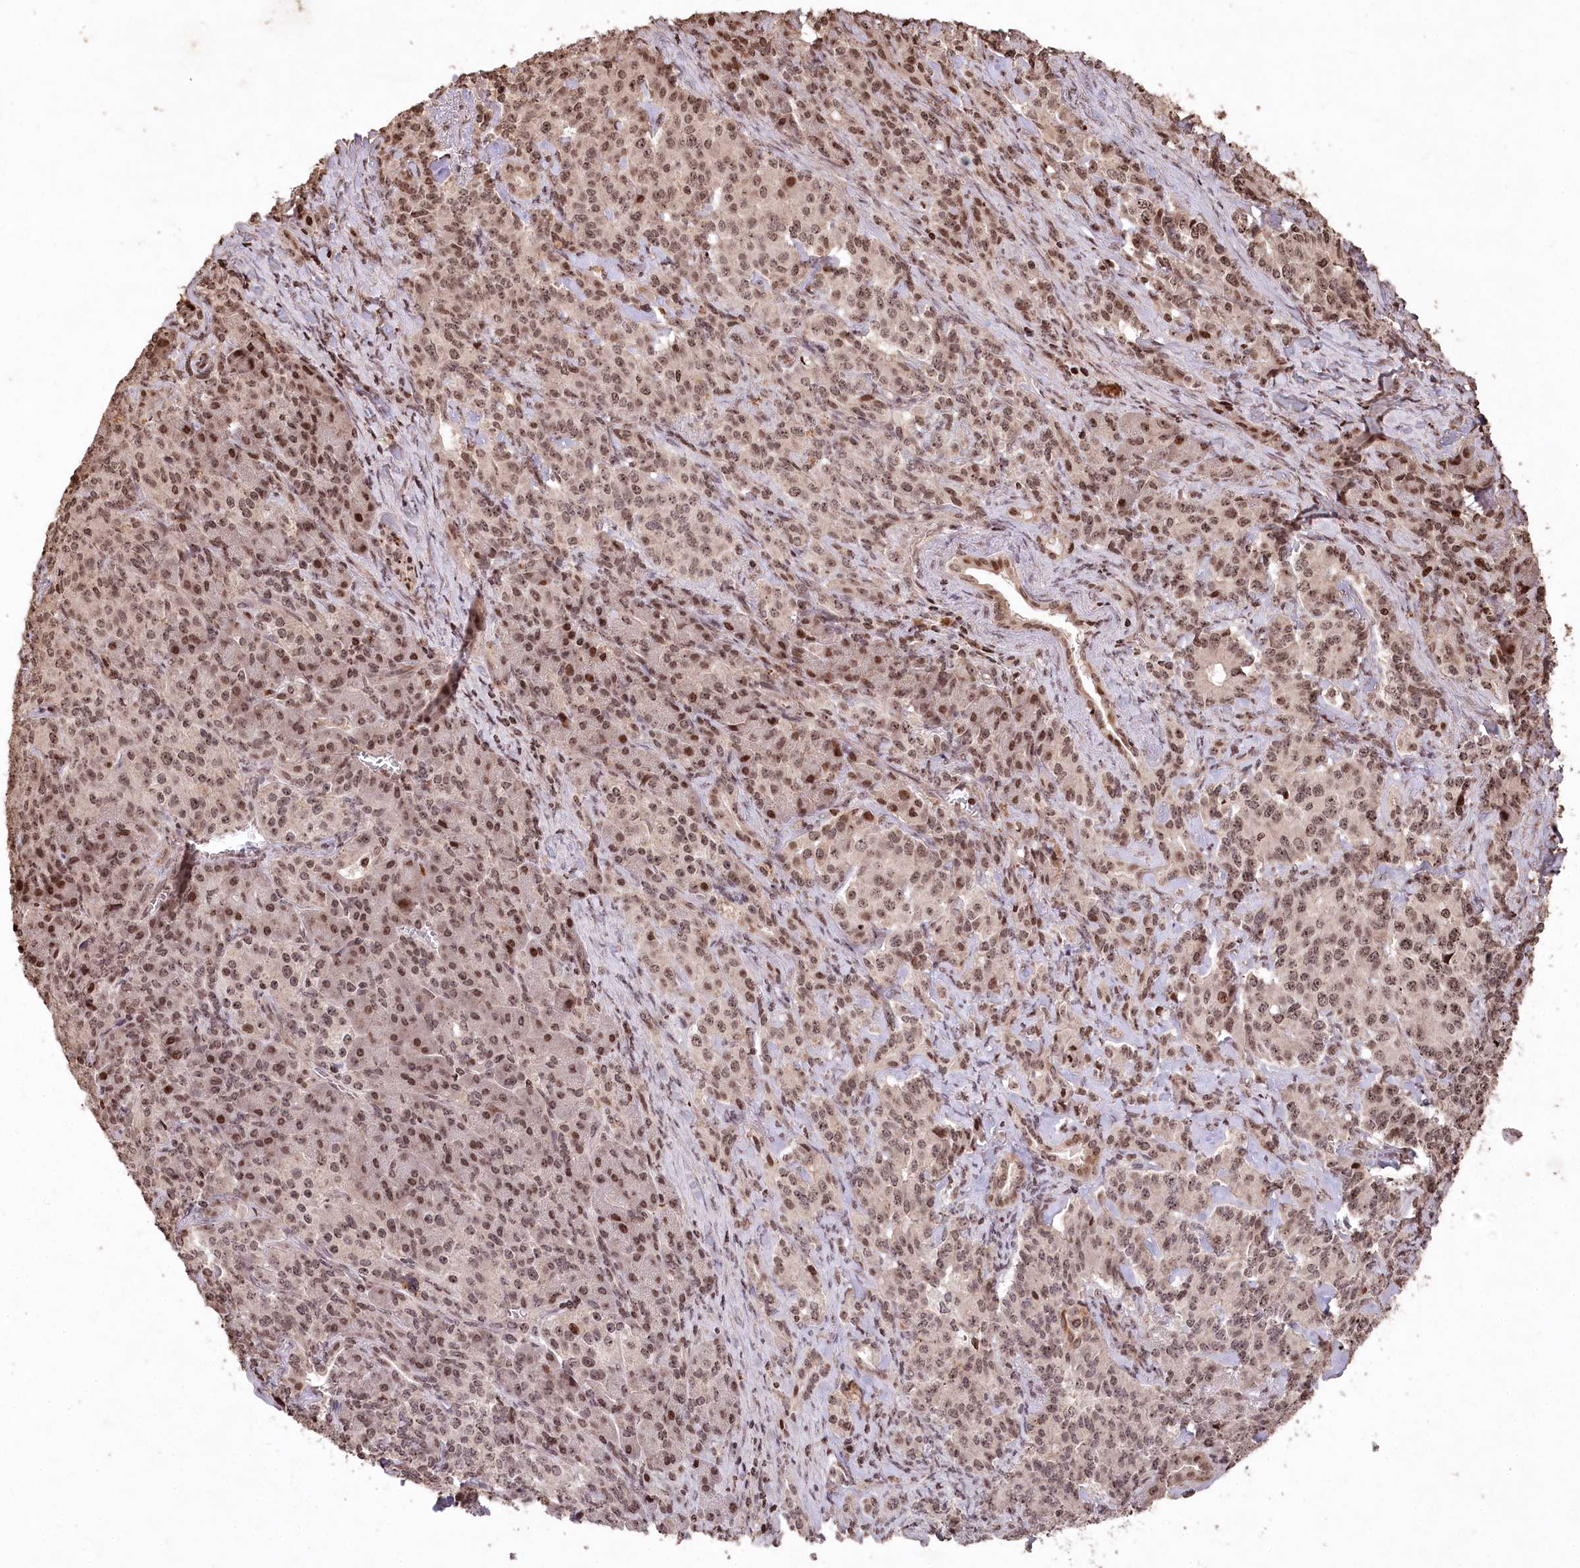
{"staining": {"intensity": "moderate", "quantity": ">75%", "location": "nuclear"}, "tissue": "pancreatic cancer", "cell_type": "Tumor cells", "image_type": "cancer", "snomed": [{"axis": "morphology", "description": "Adenocarcinoma, NOS"}, {"axis": "topography", "description": "Pancreas"}], "caption": "Pancreatic adenocarcinoma tissue shows moderate nuclear positivity in approximately >75% of tumor cells (Stains: DAB in brown, nuclei in blue, Microscopy: brightfield microscopy at high magnification).", "gene": "CCSER2", "patient": {"sex": "female", "age": 74}}